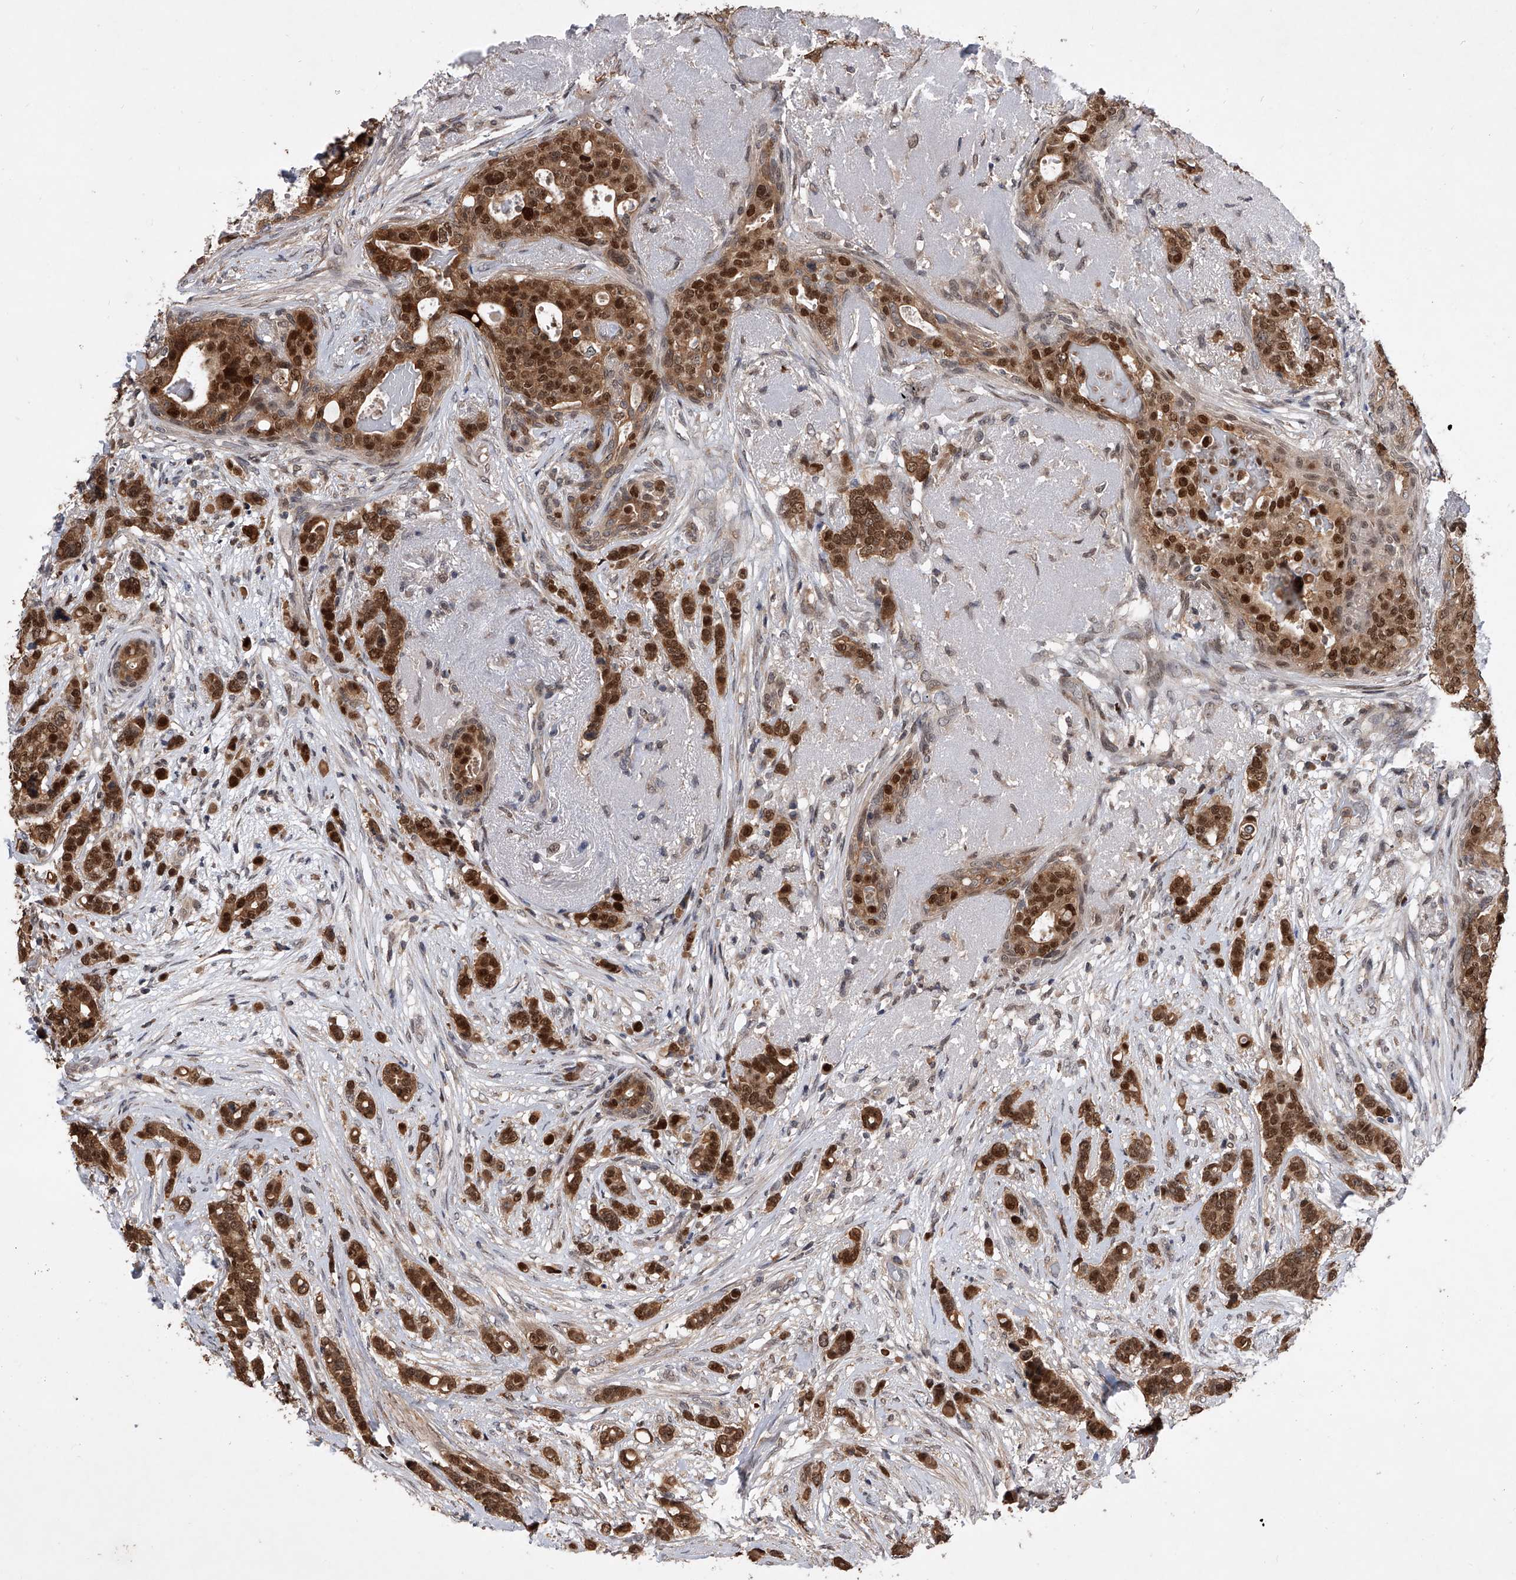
{"staining": {"intensity": "strong", "quantity": ">75%", "location": "cytoplasmic/membranous,nuclear"}, "tissue": "breast cancer", "cell_type": "Tumor cells", "image_type": "cancer", "snomed": [{"axis": "morphology", "description": "Lobular carcinoma"}, {"axis": "topography", "description": "Breast"}], "caption": "Breast cancer tissue demonstrates strong cytoplasmic/membranous and nuclear expression in about >75% of tumor cells, visualized by immunohistochemistry.", "gene": "BHLHE23", "patient": {"sex": "female", "age": 51}}